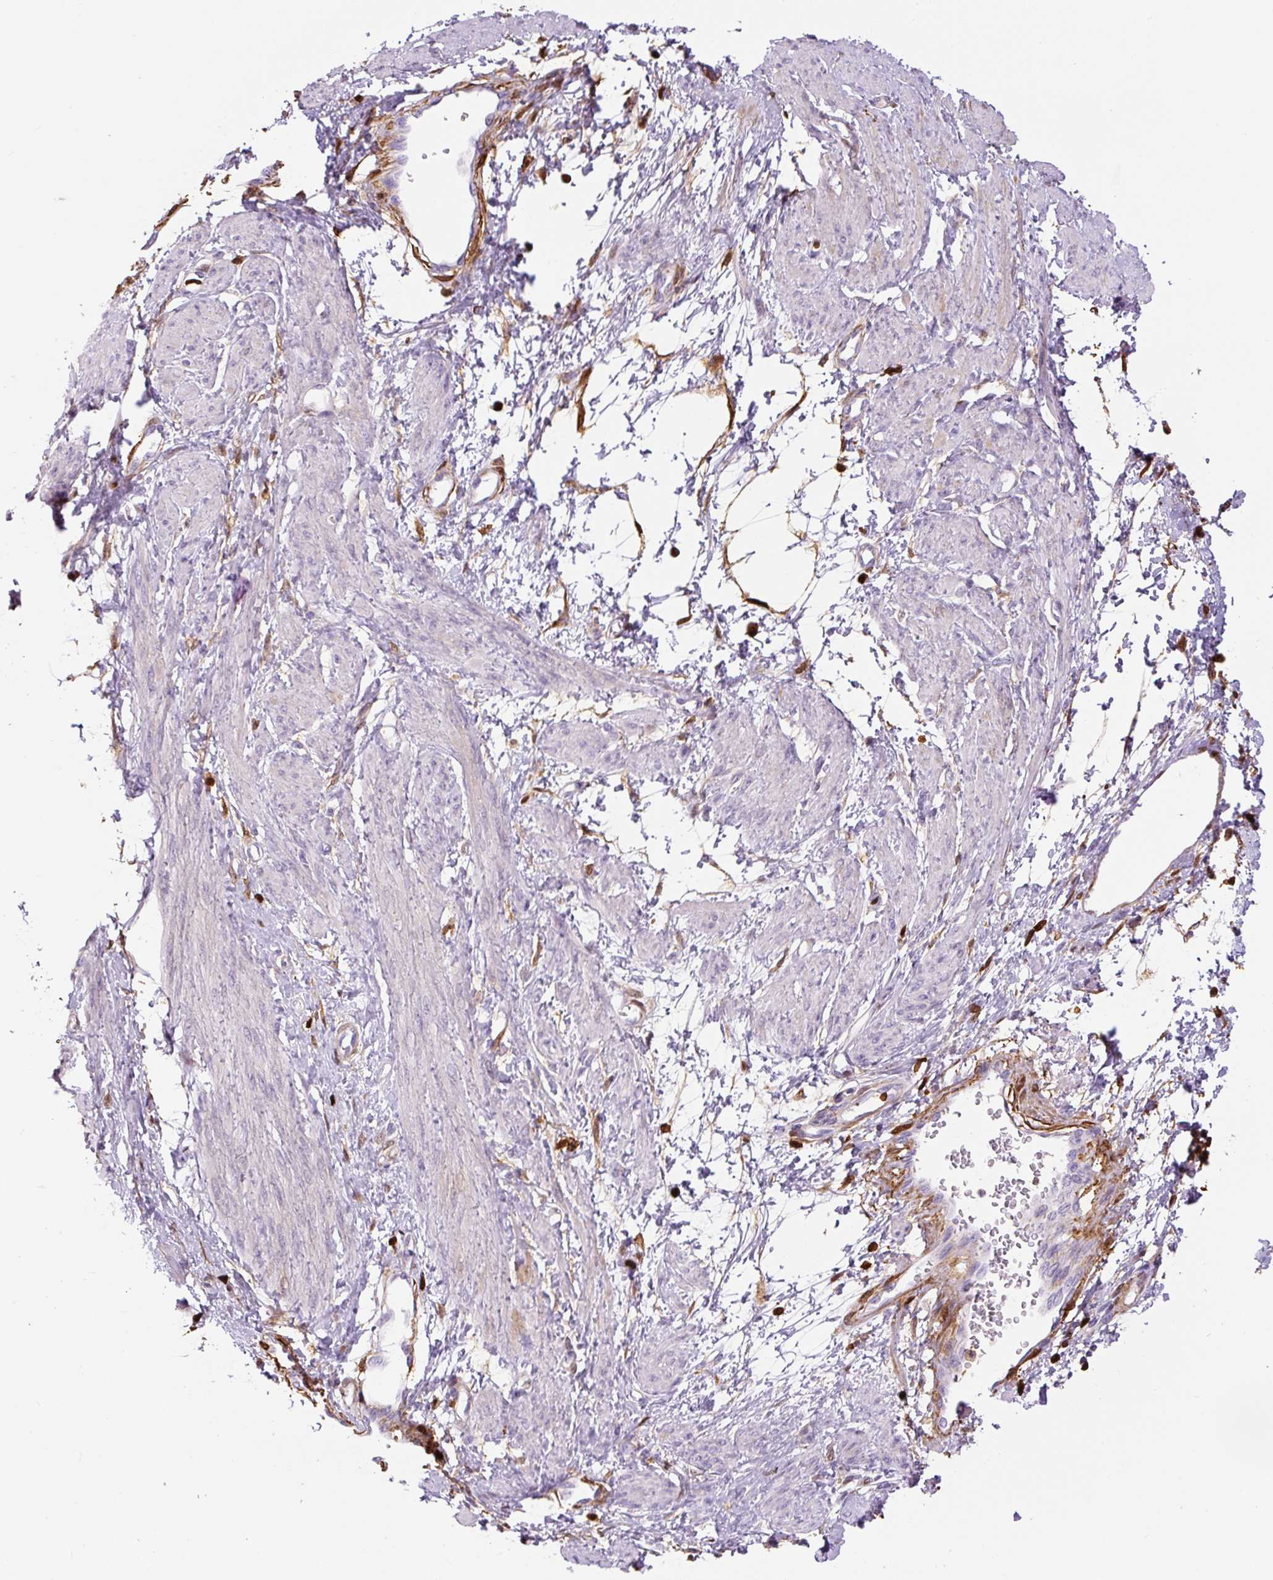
{"staining": {"intensity": "negative", "quantity": "none", "location": "none"}, "tissue": "smooth muscle", "cell_type": "Smooth muscle cells", "image_type": "normal", "snomed": [{"axis": "morphology", "description": "Normal tissue, NOS"}, {"axis": "topography", "description": "Smooth muscle"}, {"axis": "topography", "description": "Uterus"}], "caption": "The histopathology image shows no staining of smooth muscle cells in unremarkable smooth muscle.", "gene": "S100A4", "patient": {"sex": "female", "age": 39}}